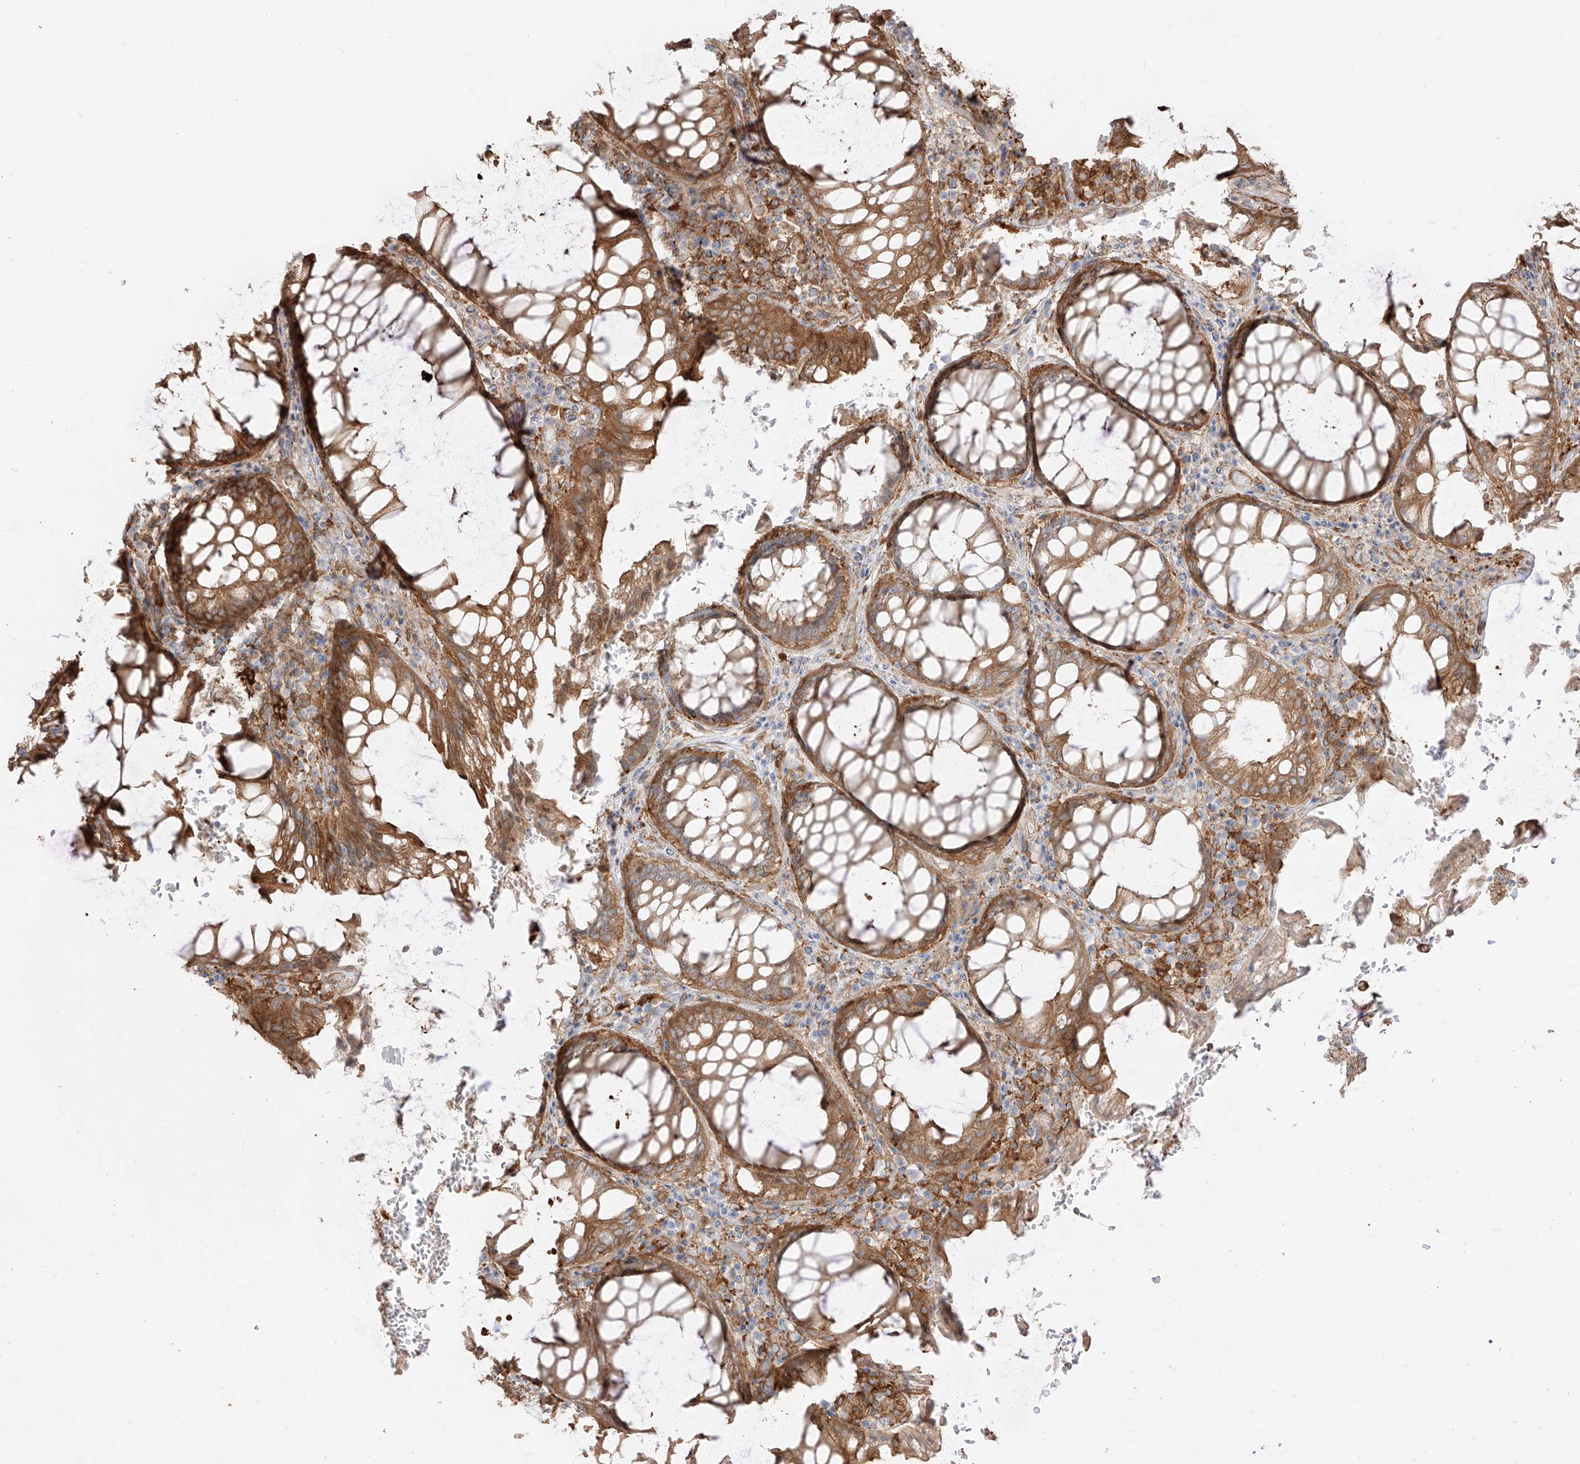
{"staining": {"intensity": "moderate", "quantity": ">75%", "location": "cytoplasmic/membranous"}, "tissue": "rectum", "cell_type": "Glandular cells", "image_type": "normal", "snomed": [{"axis": "morphology", "description": "Normal tissue, NOS"}, {"axis": "topography", "description": "Rectum"}], "caption": "DAB (3,3'-diaminobenzidine) immunohistochemical staining of benign rectum exhibits moderate cytoplasmic/membranous protein expression in approximately >75% of glandular cells. (DAB = brown stain, brightfield microscopy at high magnification).", "gene": "SNX9", "patient": {"sex": "male", "age": 64}}